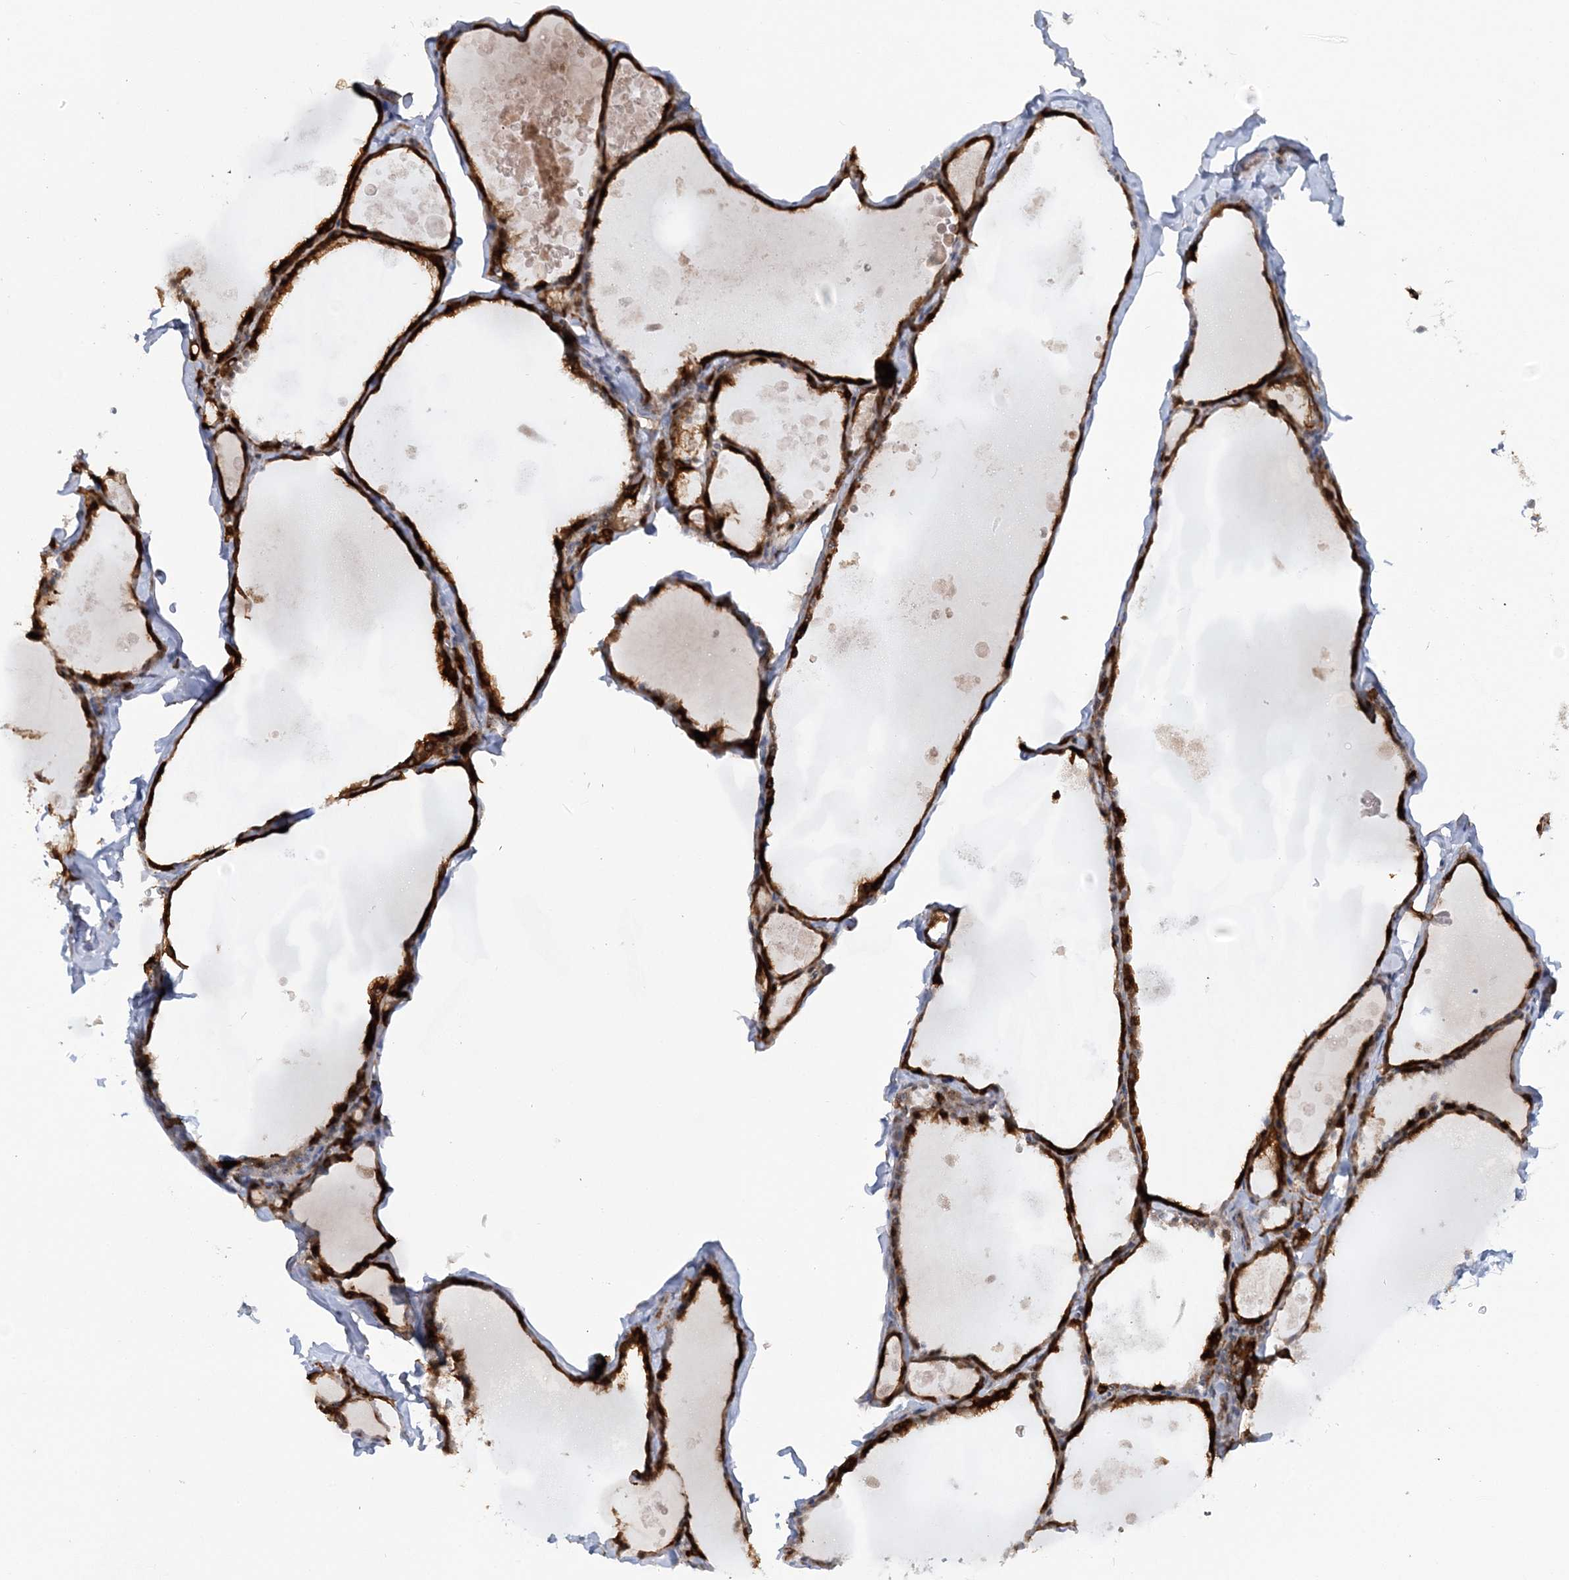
{"staining": {"intensity": "strong", "quantity": ">75%", "location": "cytoplasmic/membranous,nuclear"}, "tissue": "thyroid gland", "cell_type": "Glandular cells", "image_type": "normal", "snomed": [{"axis": "morphology", "description": "Normal tissue, NOS"}, {"axis": "topography", "description": "Thyroid gland"}], "caption": "The immunohistochemical stain labels strong cytoplasmic/membranous,nuclear expression in glandular cells of benign thyroid gland. (Stains: DAB in brown, nuclei in blue, Microscopy: brightfield microscopy at high magnification).", "gene": "AFAP1L2", "patient": {"sex": "male", "age": 56}}